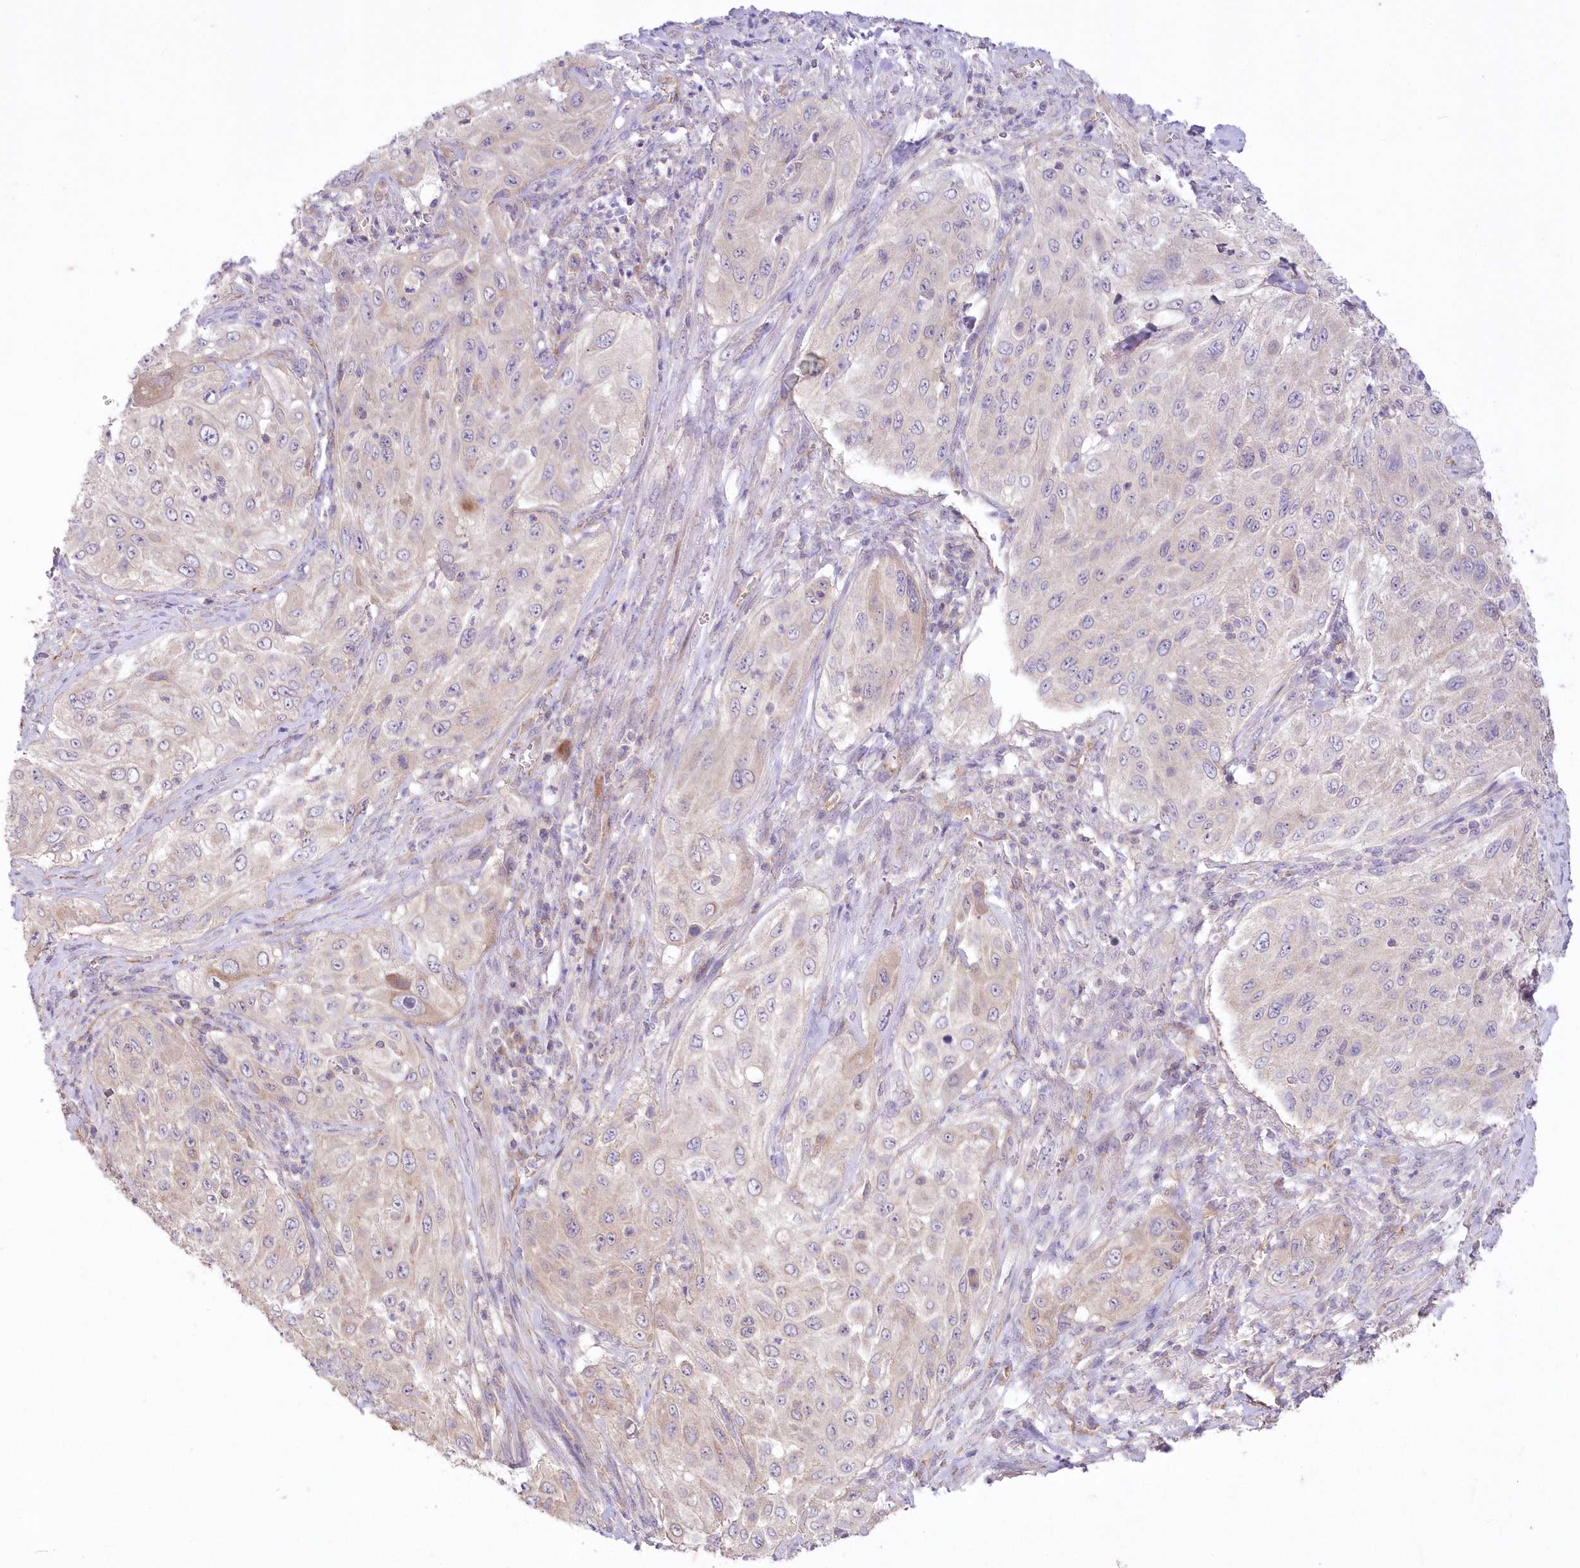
{"staining": {"intensity": "weak", "quantity": "<25%", "location": "cytoplasmic/membranous"}, "tissue": "cervical cancer", "cell_type": "Tumor cells", "image_type": "cancer", "snomed": [{"axis": "morphology", "description": "Squamous cell carcinoma, NOS"}, {"axis": "topography", "description": "Cervix"}], "caption": "Squamous cell carcinoma (cervical) was stained to show a protein in brown. There is no significant expression in tumor cells. (Brightfield microscopy of DAB immunohistochemistry at high magnification).", "gene": "ITSN2", "patient": {"sex": "female", "age": 42}}